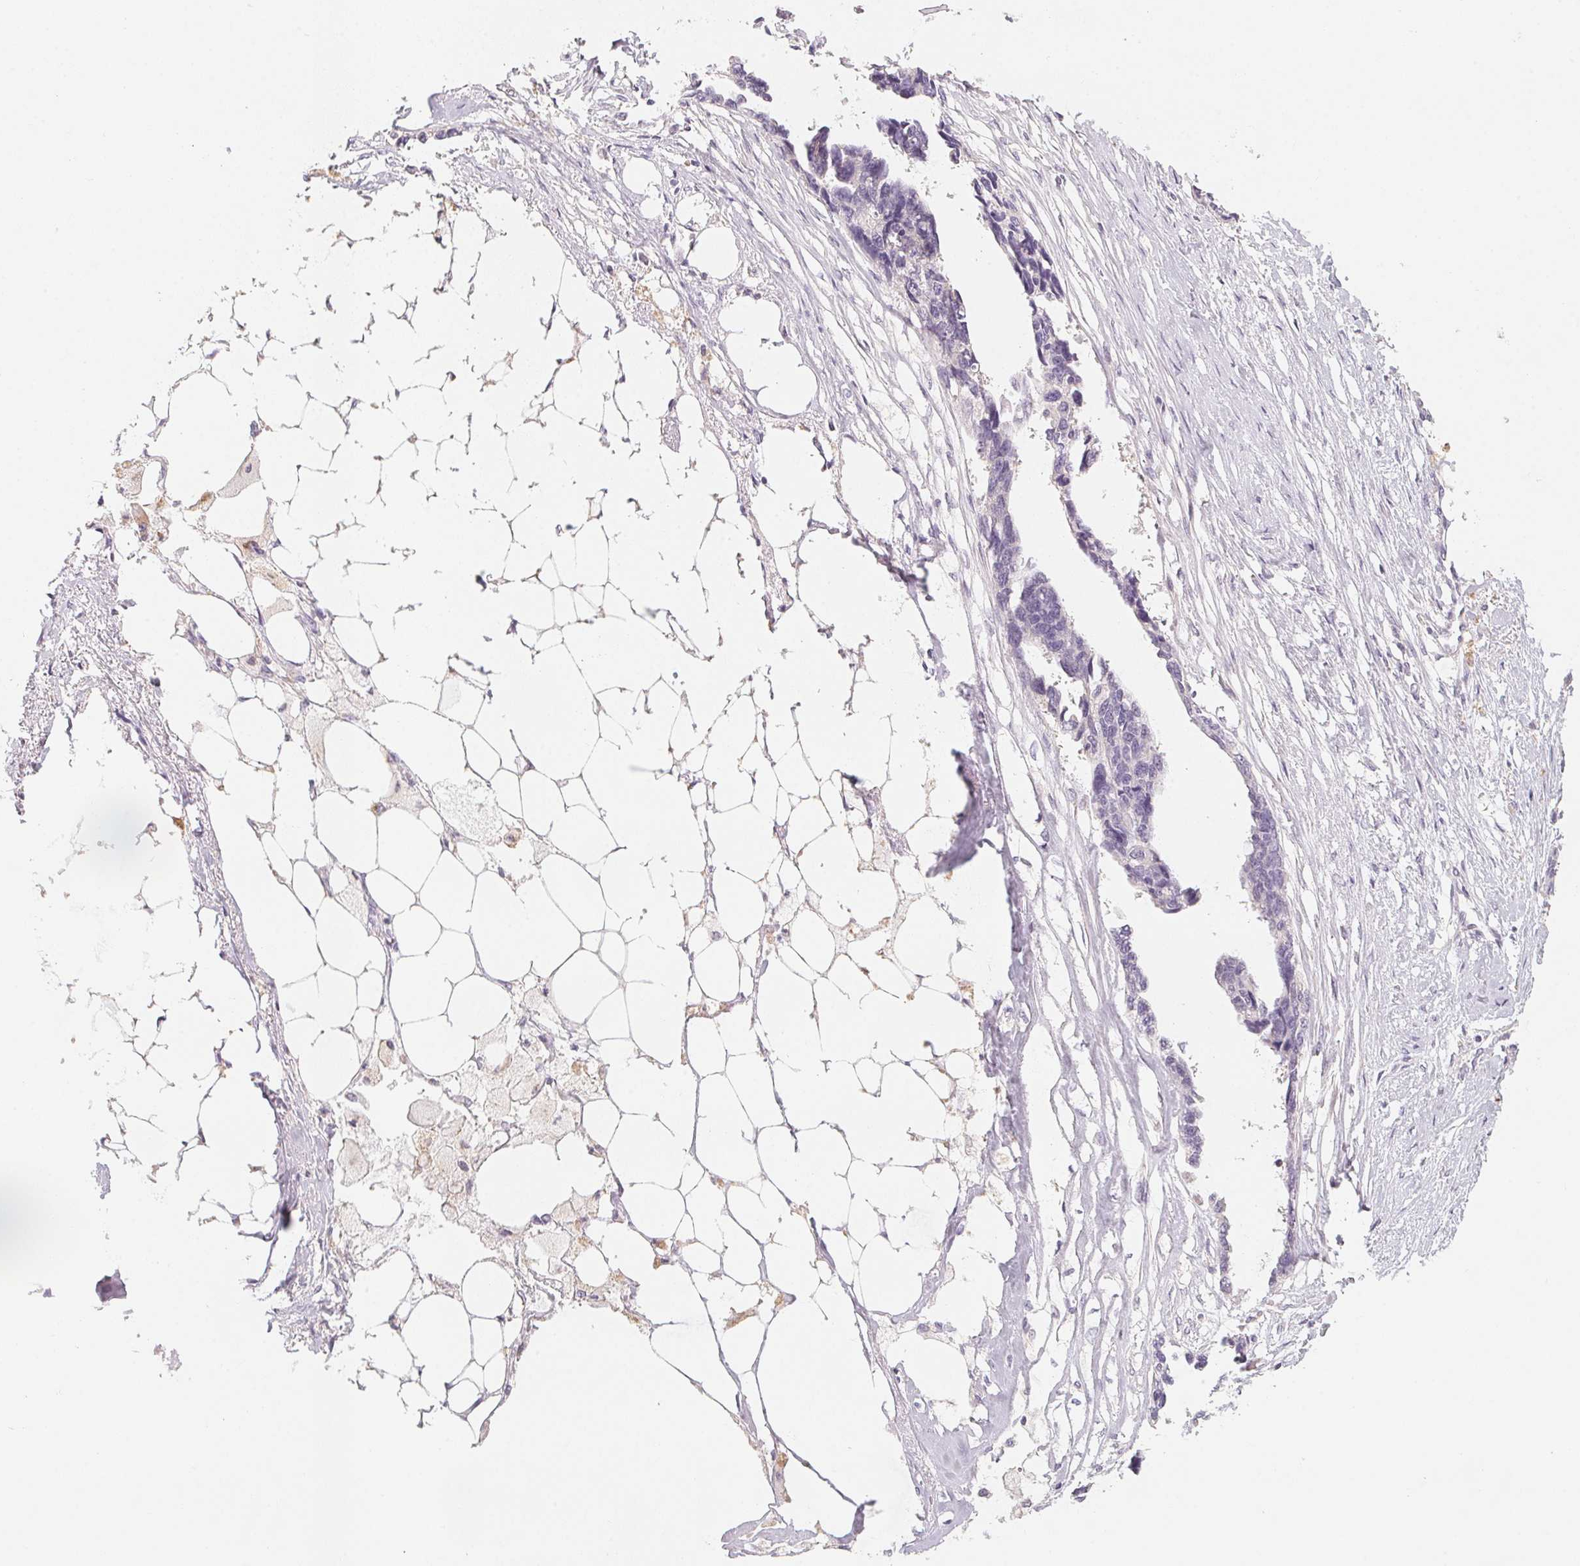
{"staining": {"intensity": "negative", "quantity": "none", "location": "none"}, "tissue": "ovarian cancer", "cell_type": "Tumor cells", "image_type": "cancer", "snomed": [{"axis": "morphology", "description": "Cystadenocarcinoma, serous, NOS"}, {"axis": "topography", "description": "Ovary"}], "caption": "Human ovarian serous cystadenocarcinoma stained for a protein using IHC shows no positivity in tumor cells.", "gene": "TREH", "patient": {"sex": "female", "age": 69}}